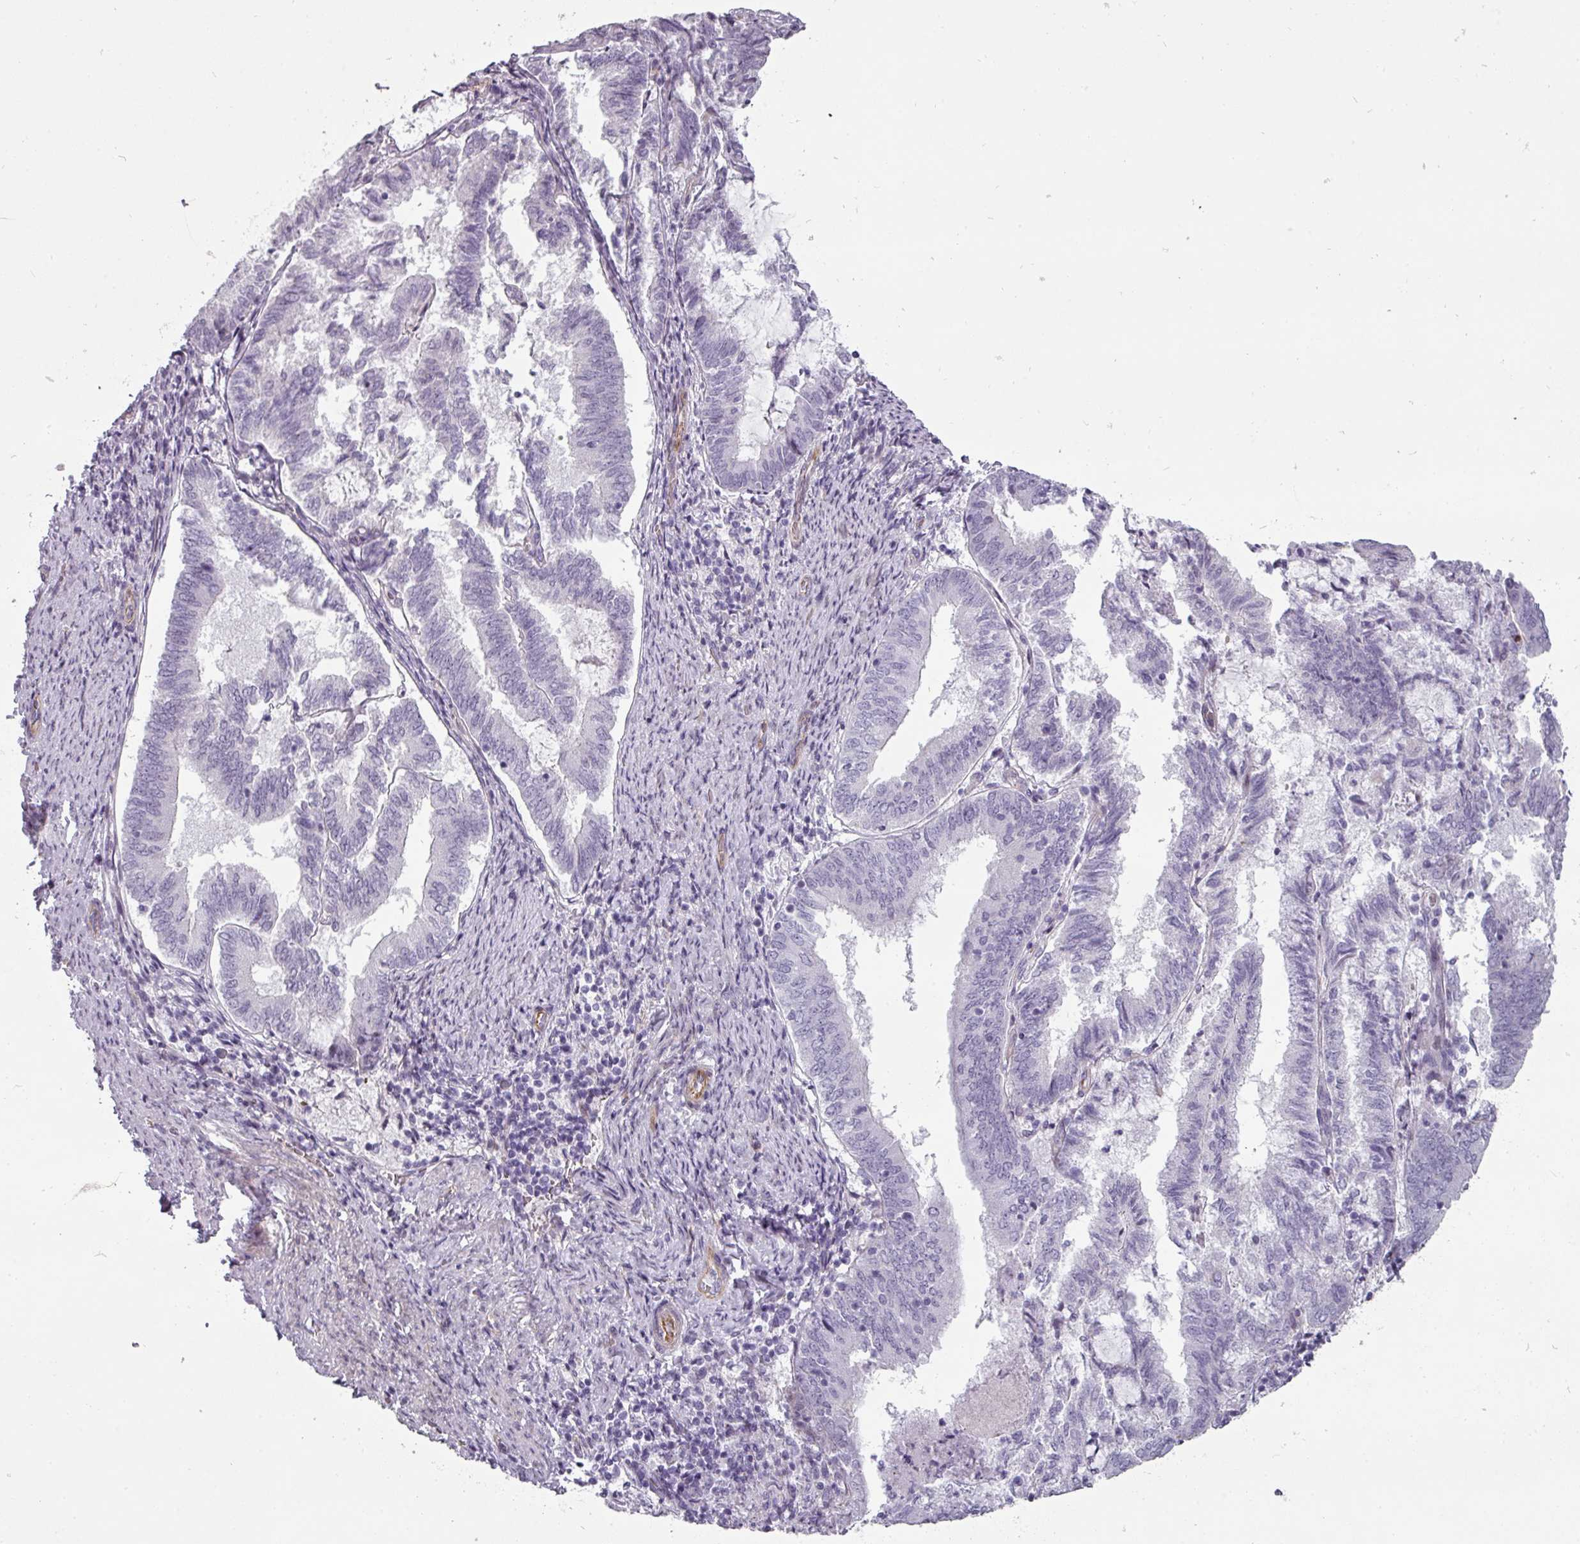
{"staining": {"intensity": "negative", "quantity": "none", "location": "none"}, "tissue": "endometrial cancer", "cell_type": "Tumor cells", "image_type": "cancer", "snomed": [{"axis": "morphology", "description": "Adenocarcinoma, NOS"}, {"axis": "topography", "description": "Endometrium"}], "caption": "An image of human endometrial adenocarcinoma is negative for staining in tumor cells.", "gene": "CHRDL1", "patient": {"sex": "female", "age": 80}}